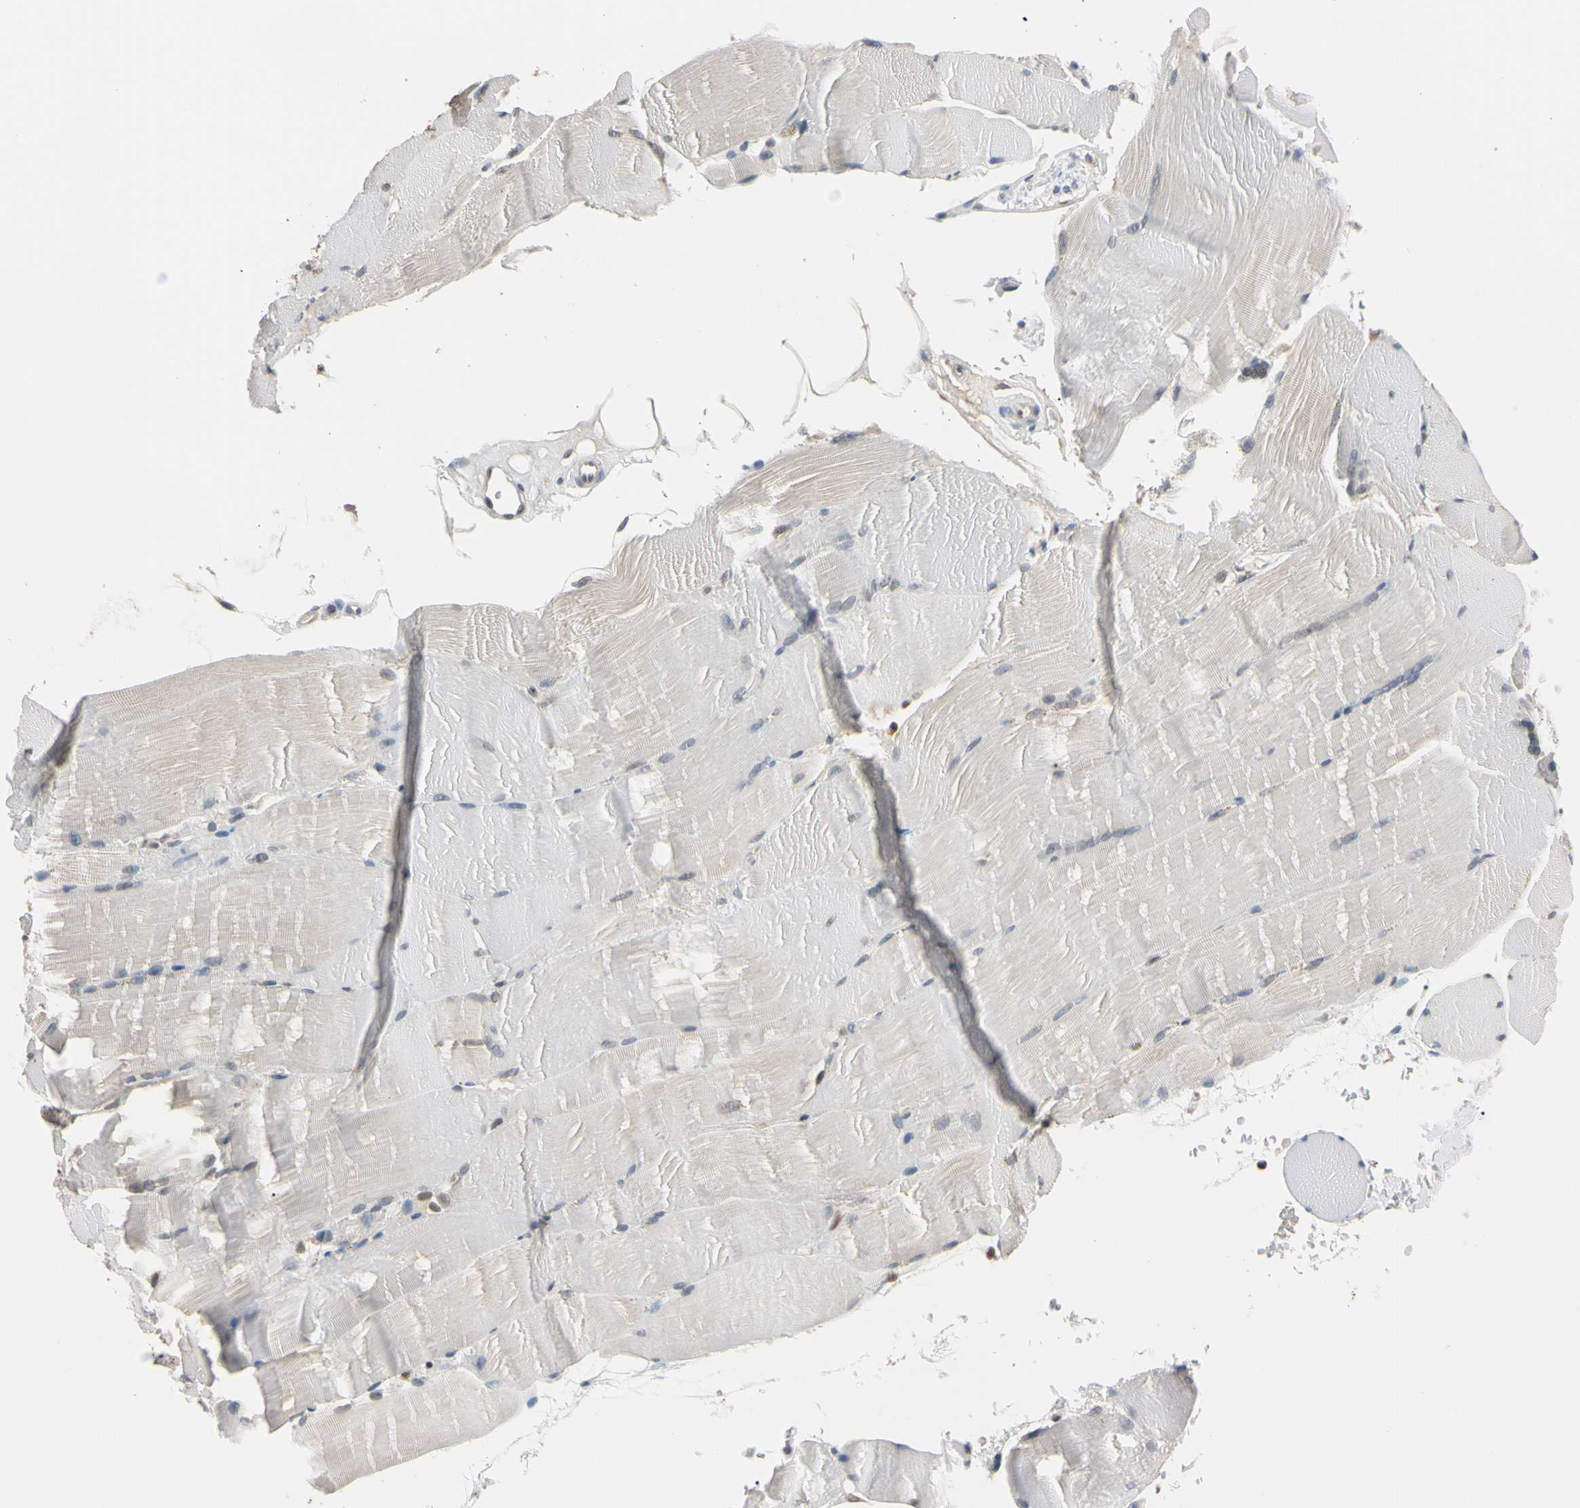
{"staining": {"intensity": "negative", "quantity": "none", "location": "none"}, "tissue": "skeletal muscle", "cell_type": "Myocytes", "image_type": "normal", "snomed": [{"axis": "morphology", "description": "Normal tissue, NOS"}, {"axis": "topography", "description": "Skin"}, {"axis": "topography", "description": "Skeletal muscle"}], "caption": "The immunohistochemistry (IHC) photomicrograph has no significant staining in myocytes of skeletal muscle.", "gene": "UBE2I", "patient": {"sex": "male", "age": 83}}